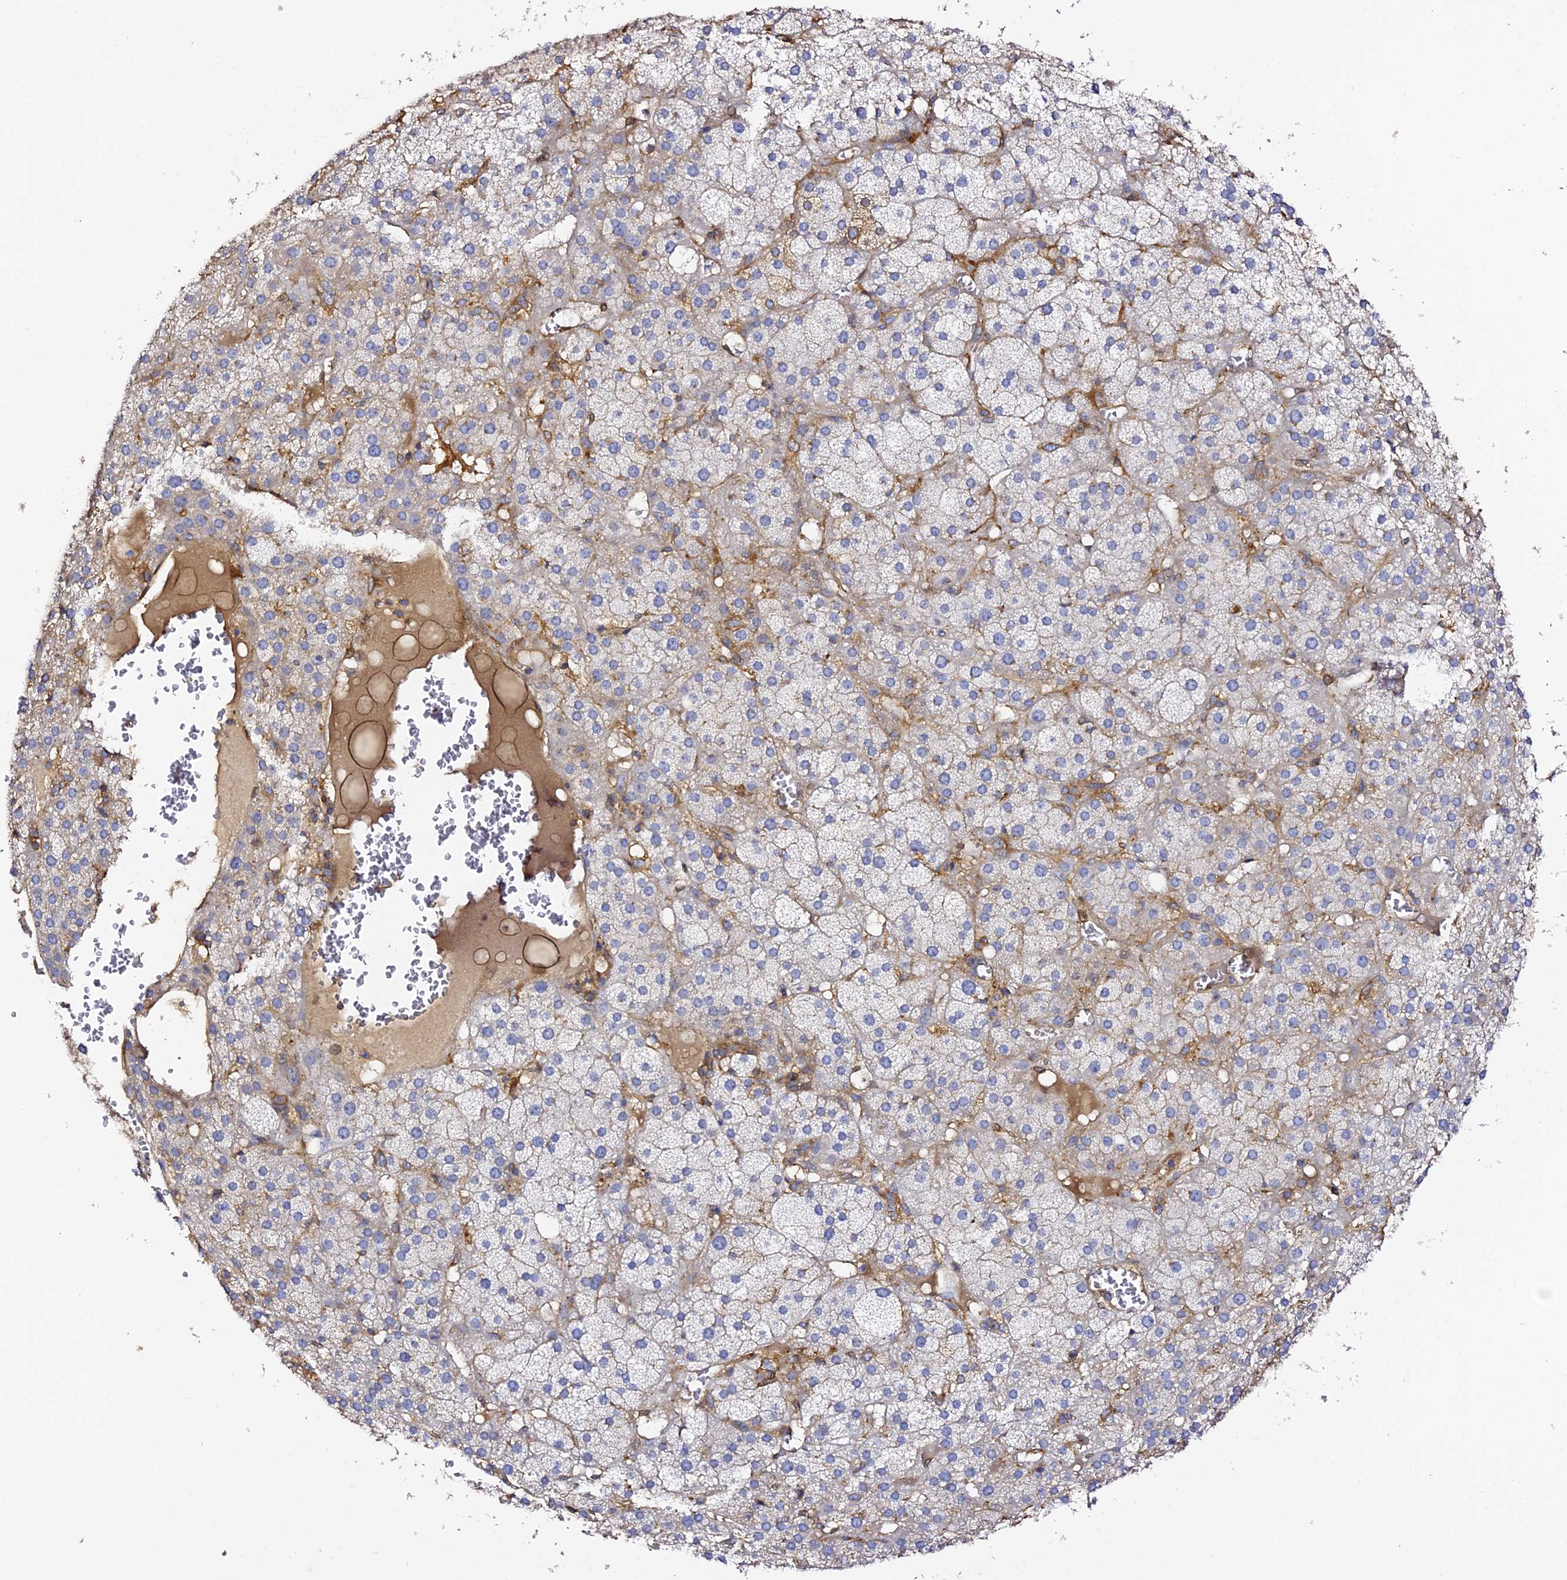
{"staining": {"intensity": "strong", "quantity": "25%-75%", "location": "cytoplasmic/membranous"}, "tissue": "adrenal gland", "cell_type": "Glandular cells", "image_type": "normal", "snomed": [{"axis": "morphology", "description": "Normal tissue, NOS"}, {"axis": "topography", "description": "Adrenal gland"}], "caption": "Immunohistochemical staining of unremarkable human adrenal gland displays high levels of strong cytoplasmic/membranous expression in approximately 25%-75% of glandular cells.", "gene": "TRPV2", "patient": {"sex": "female", "age": 61}}